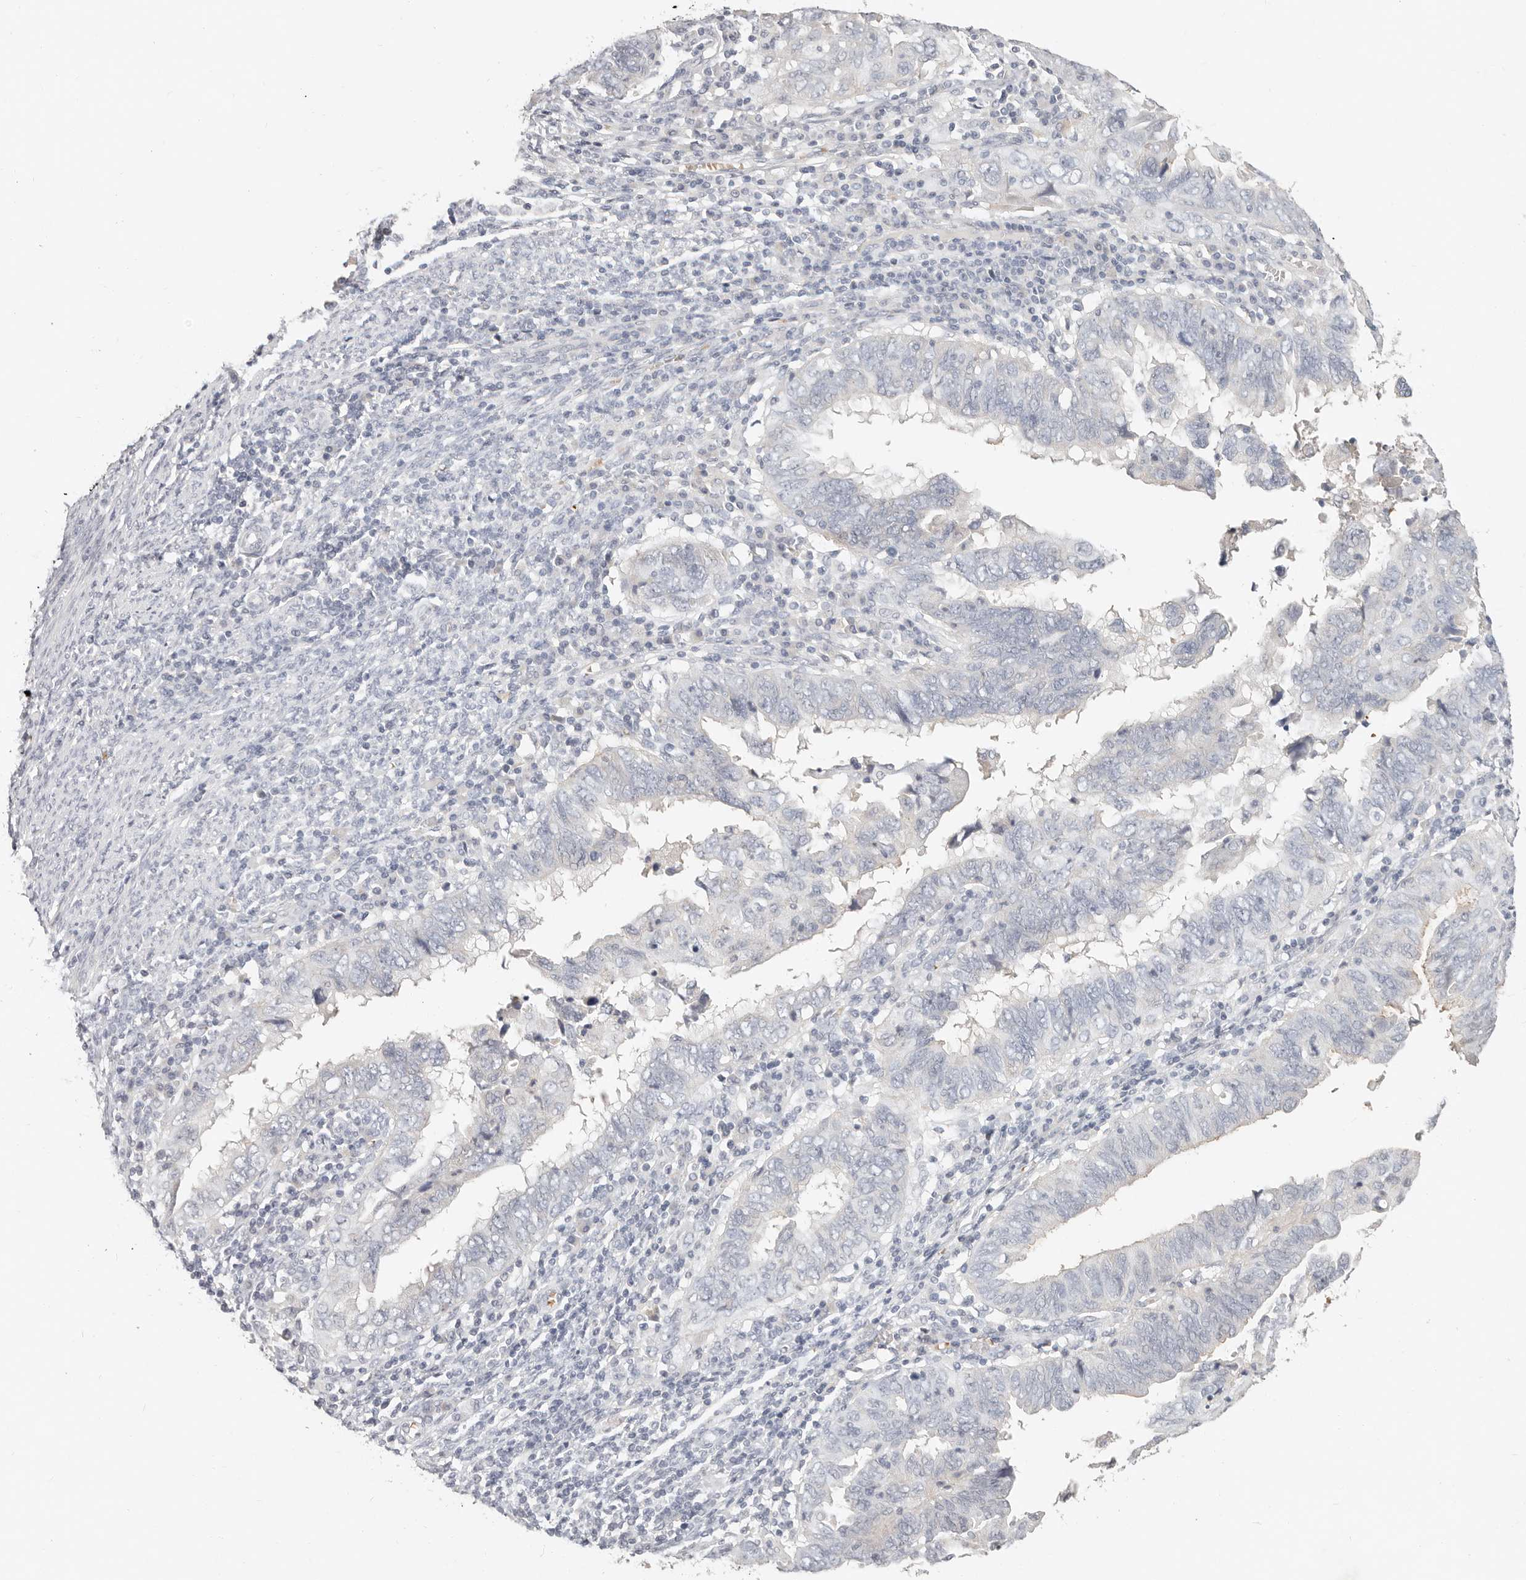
{"staining": {"intensity": "negative", "quantity": "none", "location": "none"}, "tissue": "endometrial cancer", "cell_type": "Tumor cells", "image_type": "cancer", "snomed": [{"axis": "morphology", "description": "Adenocarcinoma, NOS"}, {"axis": "topography", "description": "Uterus"}], "caption": "Immunohistochemical staining of human endometrial cancer (adenocarcinoma) exhibits no significant expression in tumor cells. Nuclei are stained in blue.", "gene": "TMEM63B", "patient": {"sex": "female", "age": 77}}